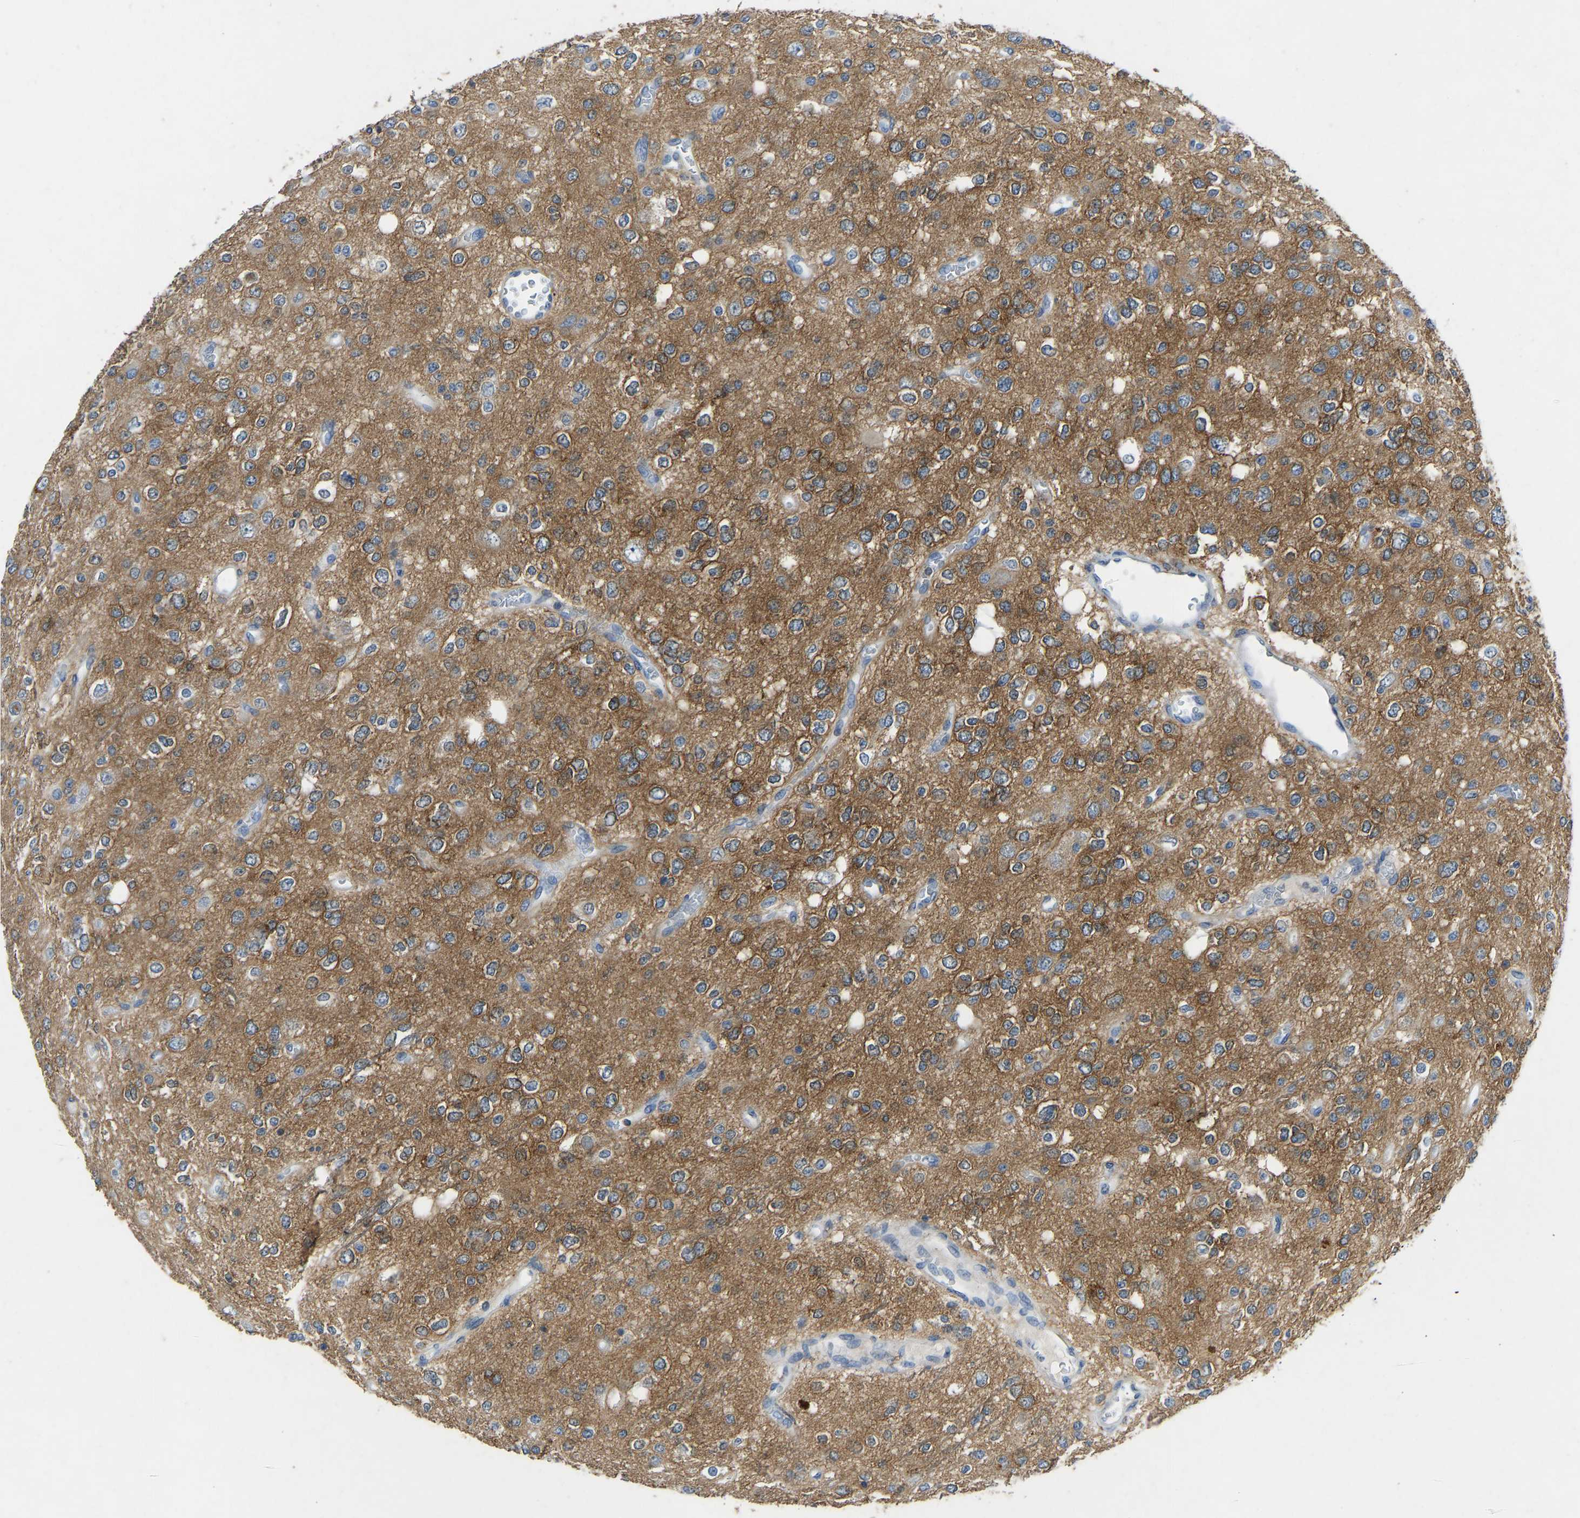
{"staining": {"intensity": "moderate", "quantity": "25%-75%", "location": "cytoplasmic/membranous"}, "tissue": "glioma", "cell_type": "Tumor cells", "image_type": "cancer", "snomed": [{"axis": "morphology", "description": "Glioma, malignant, Low grade"}, {"axis": "topography", "description": "Brain"}], "caption": "Tumor cells reveal moderate cytoplasmic/membranous staining in about 25%-75% of cells in glioma.", "gene": "NDRG3", "patient": {"sex": "male", "age": 38}}